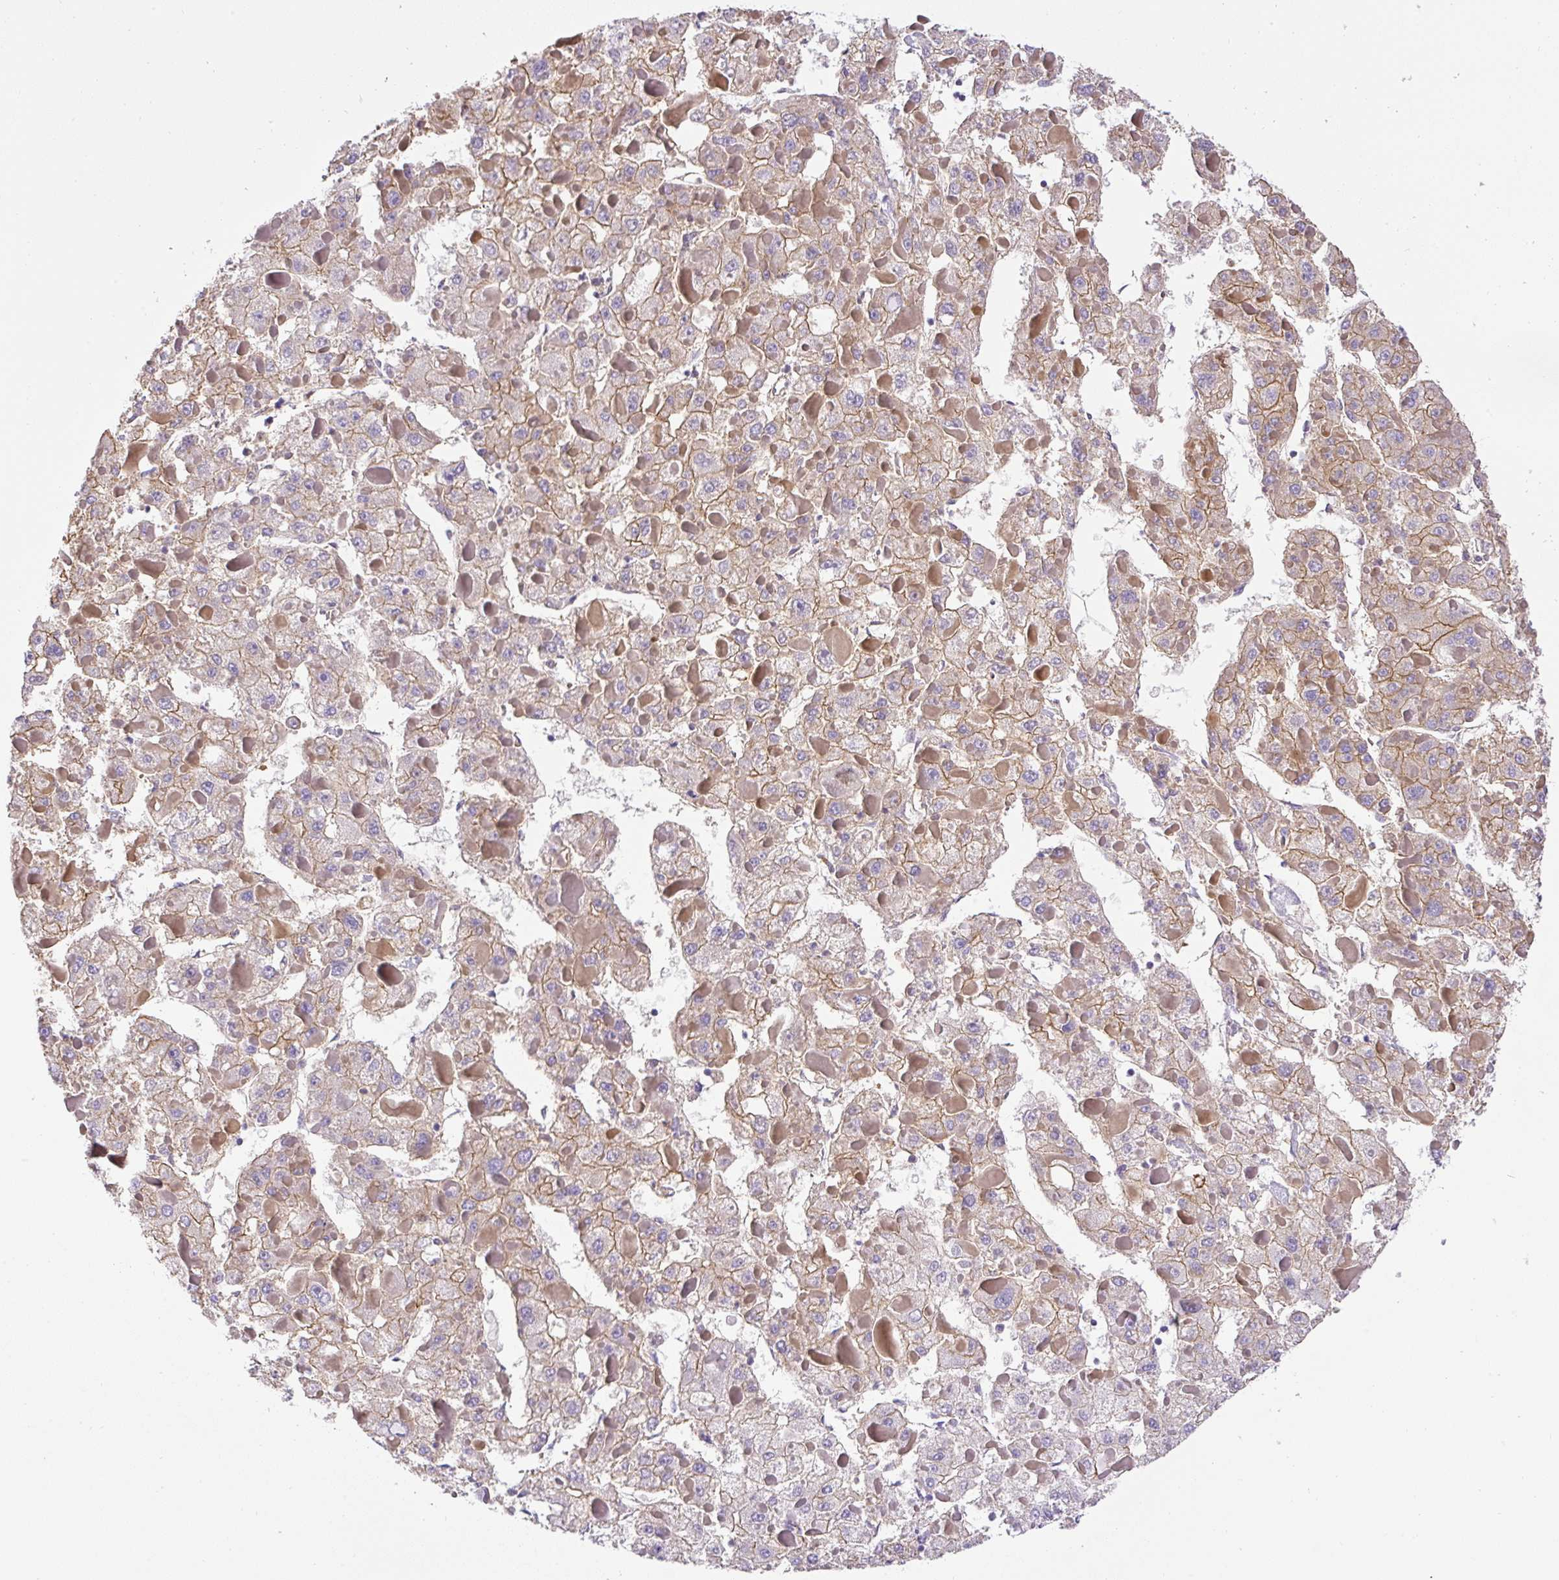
{"staining": {"intensity": "weak", "quantity": ">75%", "location": "cytoplasmic/membranous"}, "tissue": "liver cancer", "cell_type": "Tumor cells", "image_type": "cancer", "snomed": [{"axis": "morphology", "description": "Carcinoma, Hepatocellular, NOS"}, {"axis": "topography", "description": "Liver"}], "caption": "Protein expression by IHC exhibits weak cytoplasmic/membranous staining in about >75% of tumor cells in liver cancer.", "gene": "DCTN1", "patient": {"sex": "female", "age": 73}}